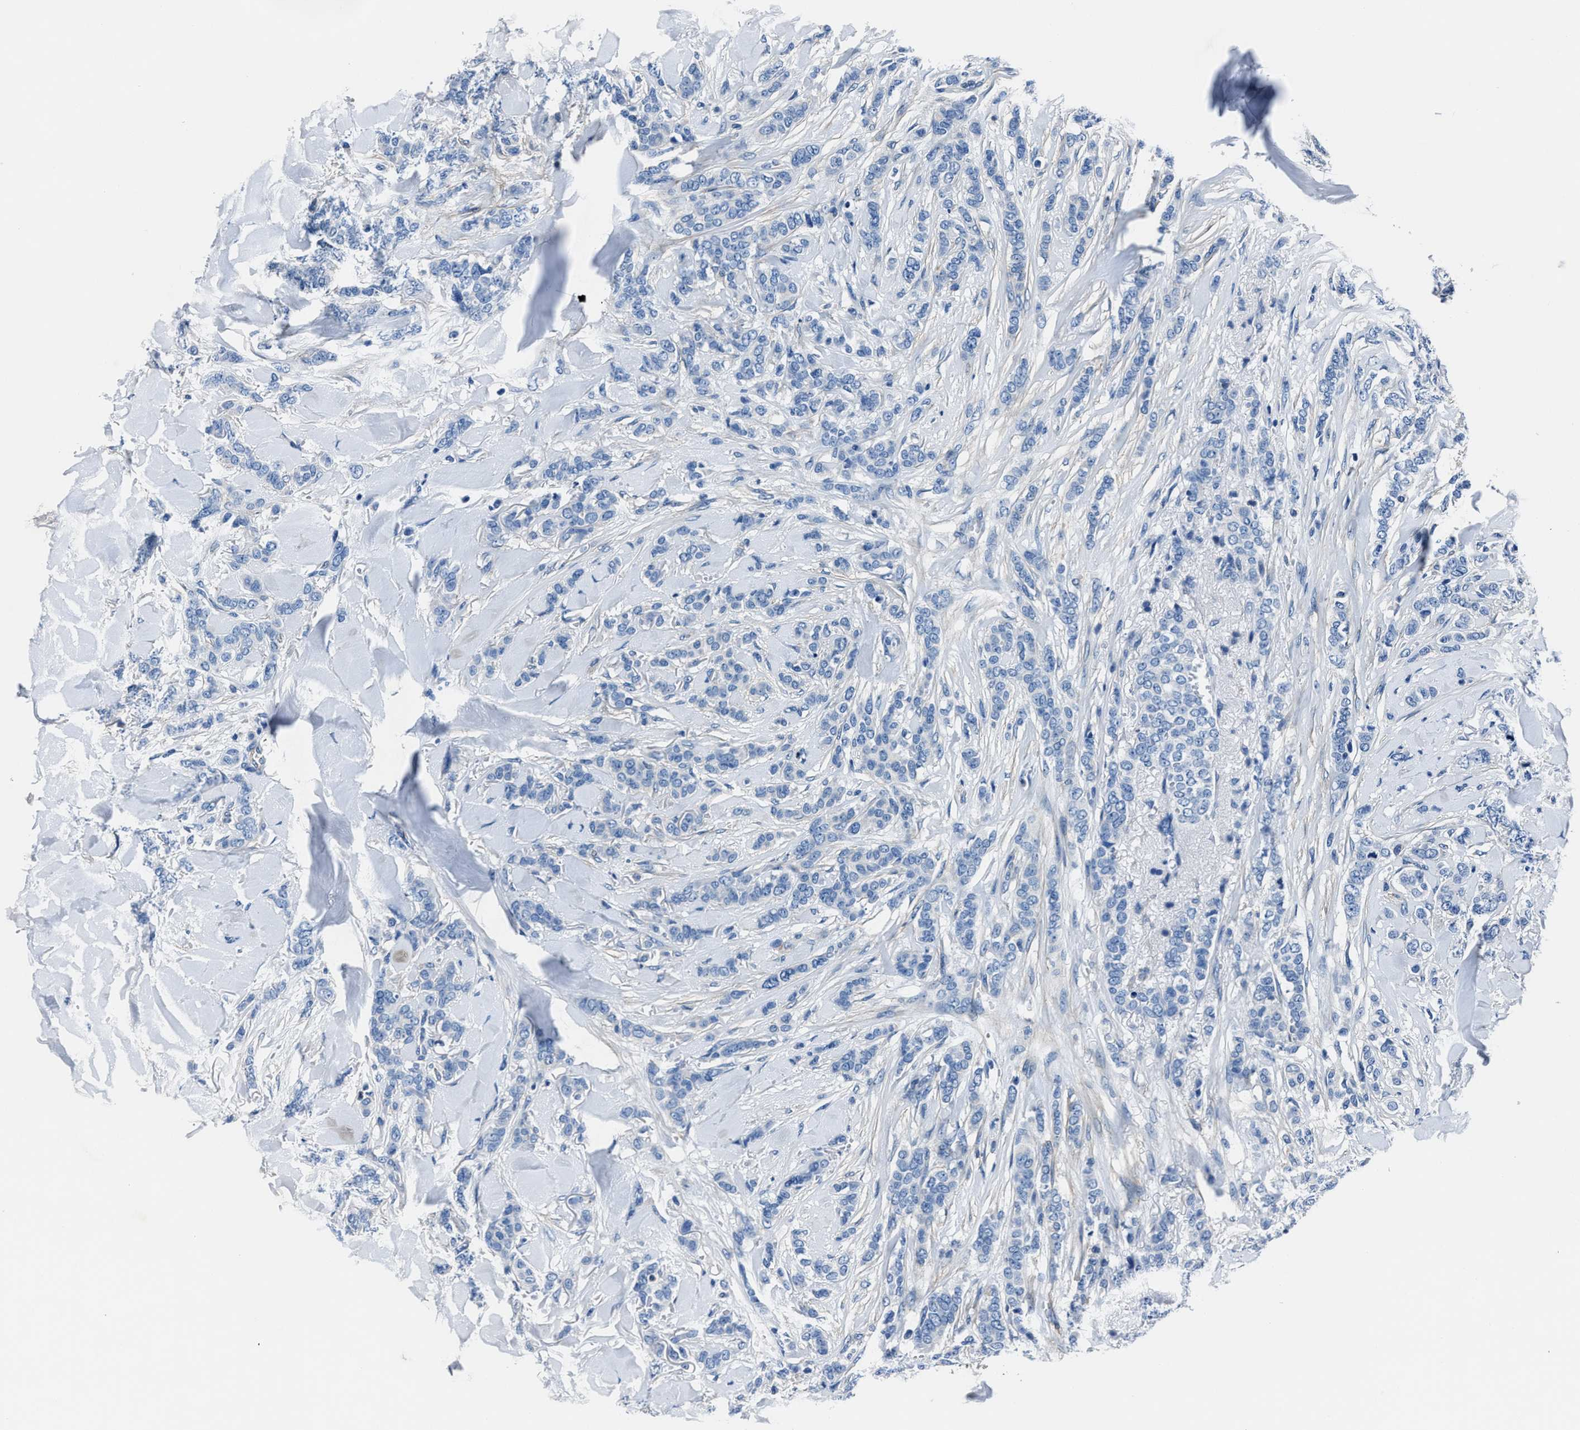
{"staining": {"intensity": "negative", "quantity": "none", "location": "none"}, "tissue": "breast cancer", "cell_type": "Tumor cells", "image_type": "cancer", "snomed": [{"axis": "morphology", "description": "Lobular carcinoma"}, {"axis": "topography", "description": "Skin"}, {"axis": "topography", "description": "Breast"}], "caption": "This is a image of immunohistochemistry staining of breast cancer, which shows no positivity in tumor cells. (DAB (3,3'-diaminobenzidine) IHC visualized using brightfield microscopy, high magnification).", "gene": "LMO7", "patient": {"sex": "female", "age": 46}}